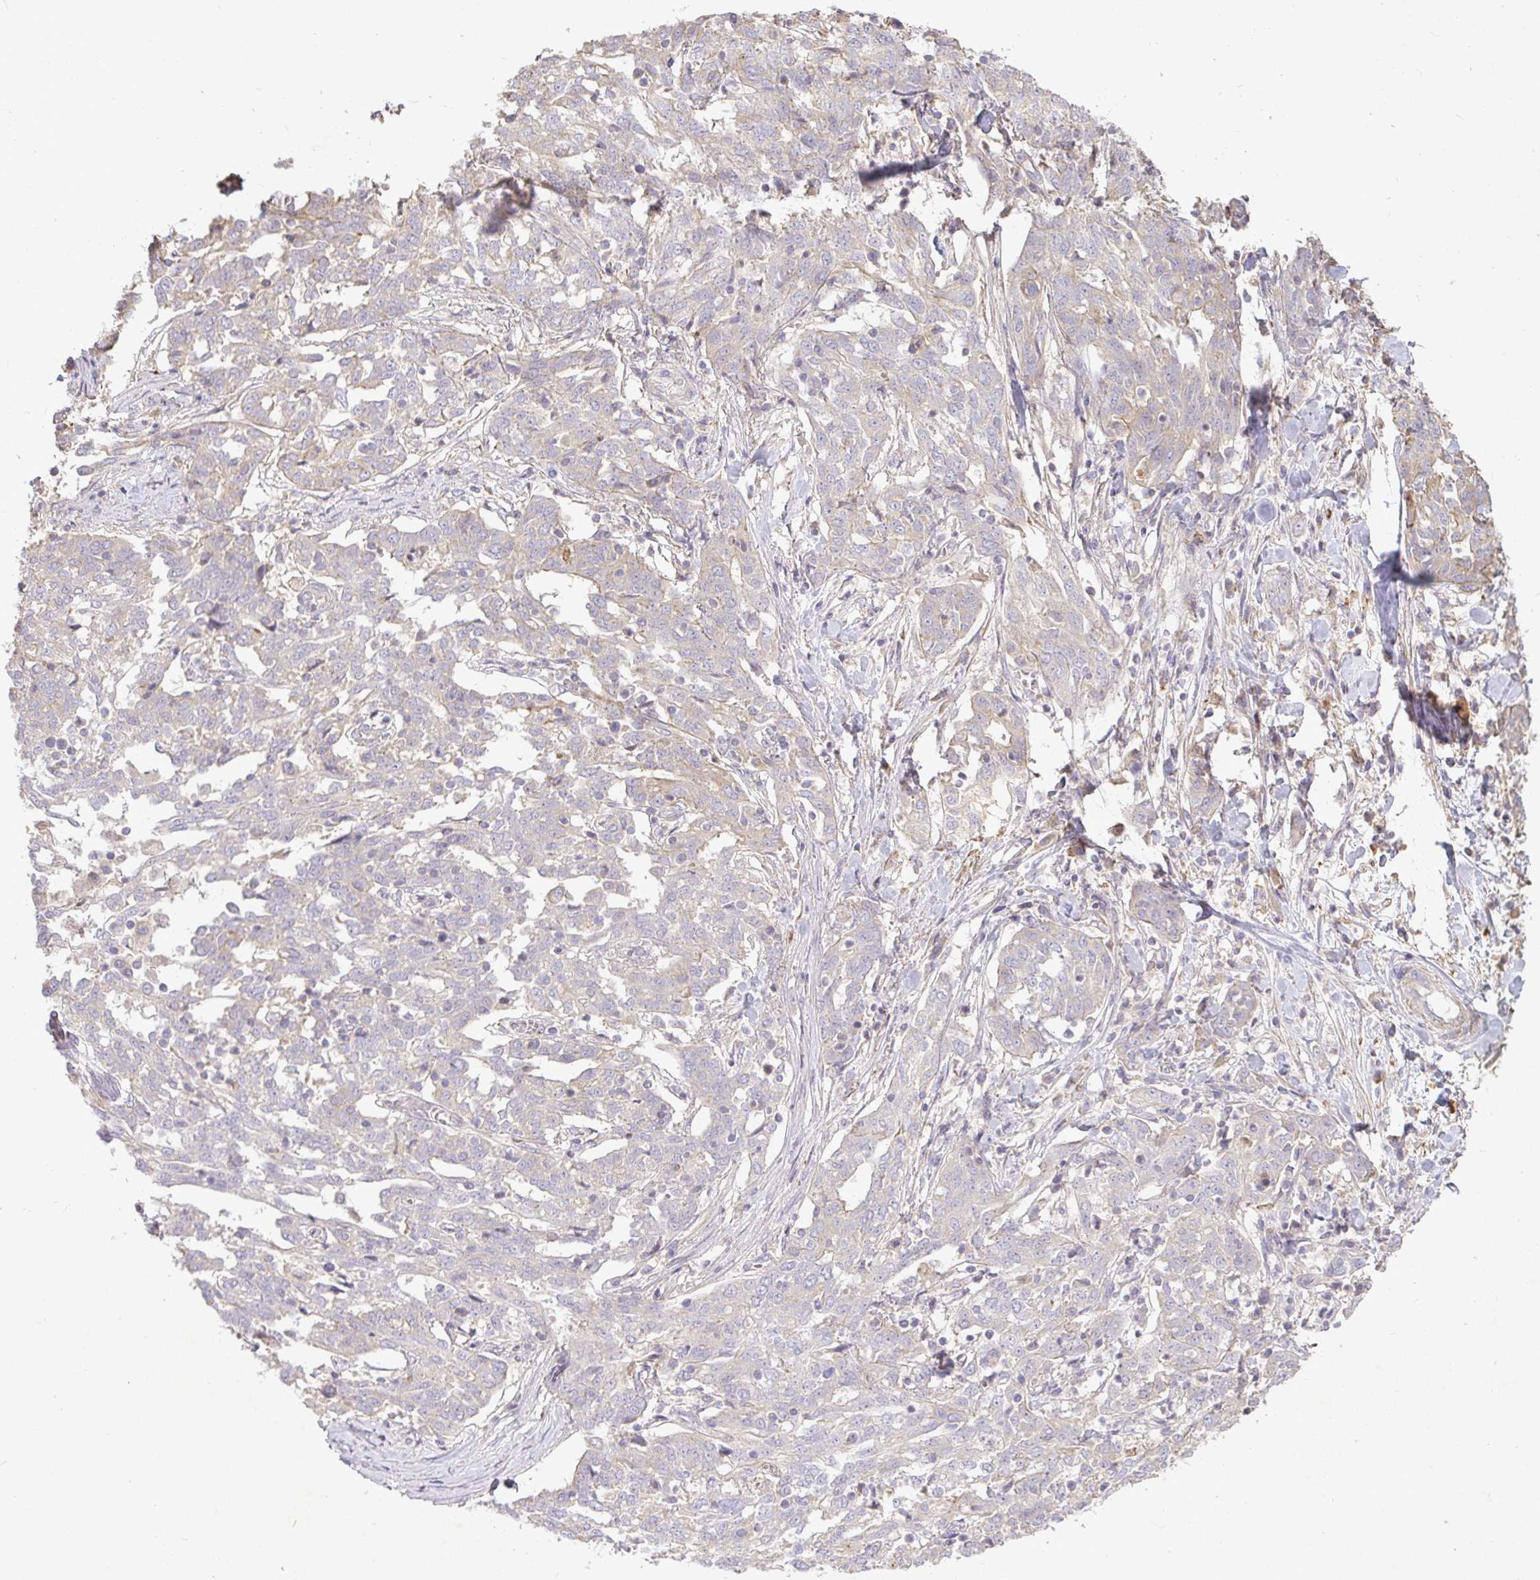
{"staining": {"intensity": "negative", "quantity": "none", "location": "none"}, "tissue": "ovarian cancer", "cell_type": "Tumor cells", "image_type": "cancer", "snomed": [{"axis": "morphology", "description": "Cystadenocarcinoma, serous, NOS"}, {"axis": "topography", "description": "Ovary"}], "caption": "Image shows no protein staining in tumor cells of ovarian cancer tissue.", "gene": "STRIP1", "patient": {"sex": "female", "age": 67}}